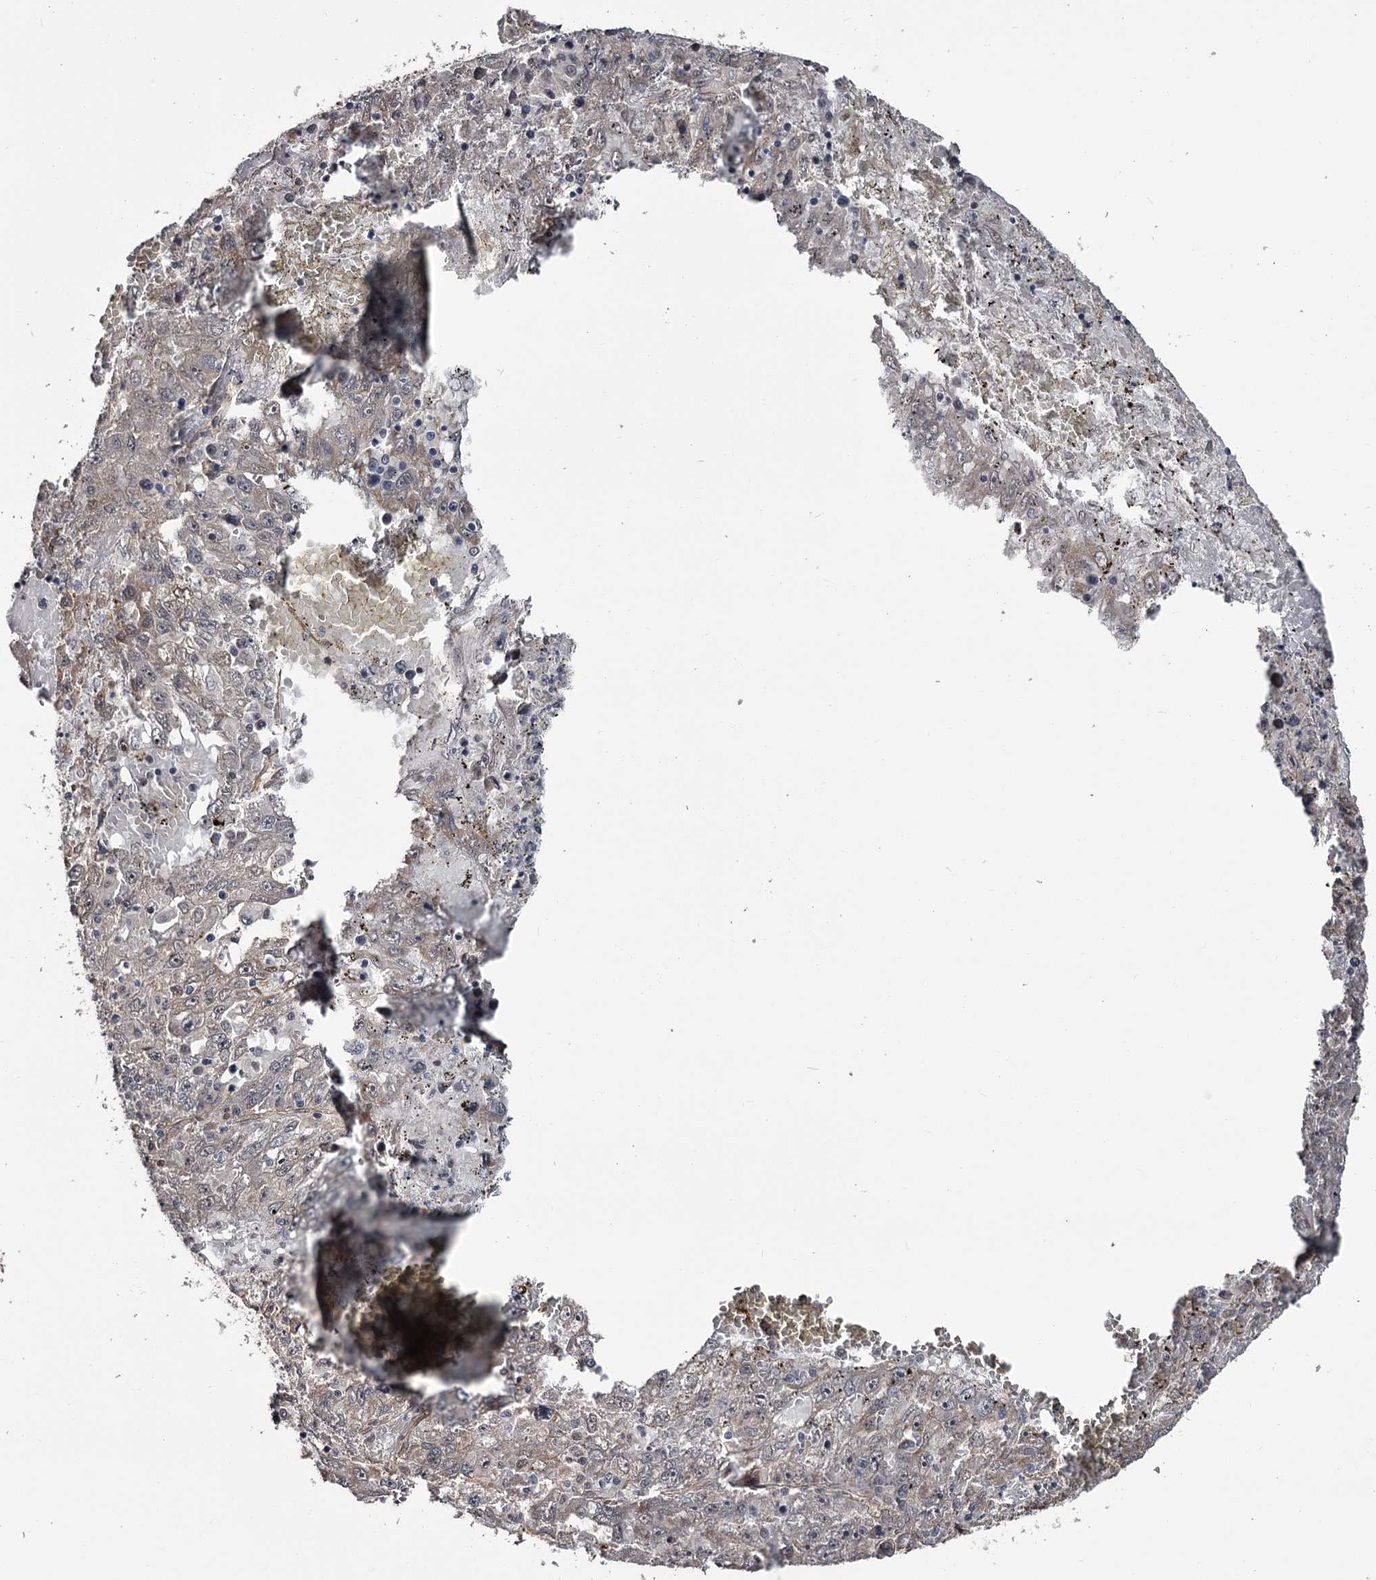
{"staining": {"intensity": "negative", "quantity": "none", "location": "none"}, "tissue": "liver cancer", "cell_type": "Tumor cells", "image_type": "cancer", "snomed": [{"axis": "morphology", "description": "Carcinoma, Hepatocellular, NOS"}, {"axis": "topography", "description": "Liver"}], "caption": "High magnification brightfield microscopy of liver hepatocellular carcinoma stained with DAB (3,3'-diaminobenzidine) (brown) and counterstained with hematoxylin (blue): tumor cells show no significant positivity.", "gene": "CDC42EP2", "patient": {"sex": "male", "age": 49}}